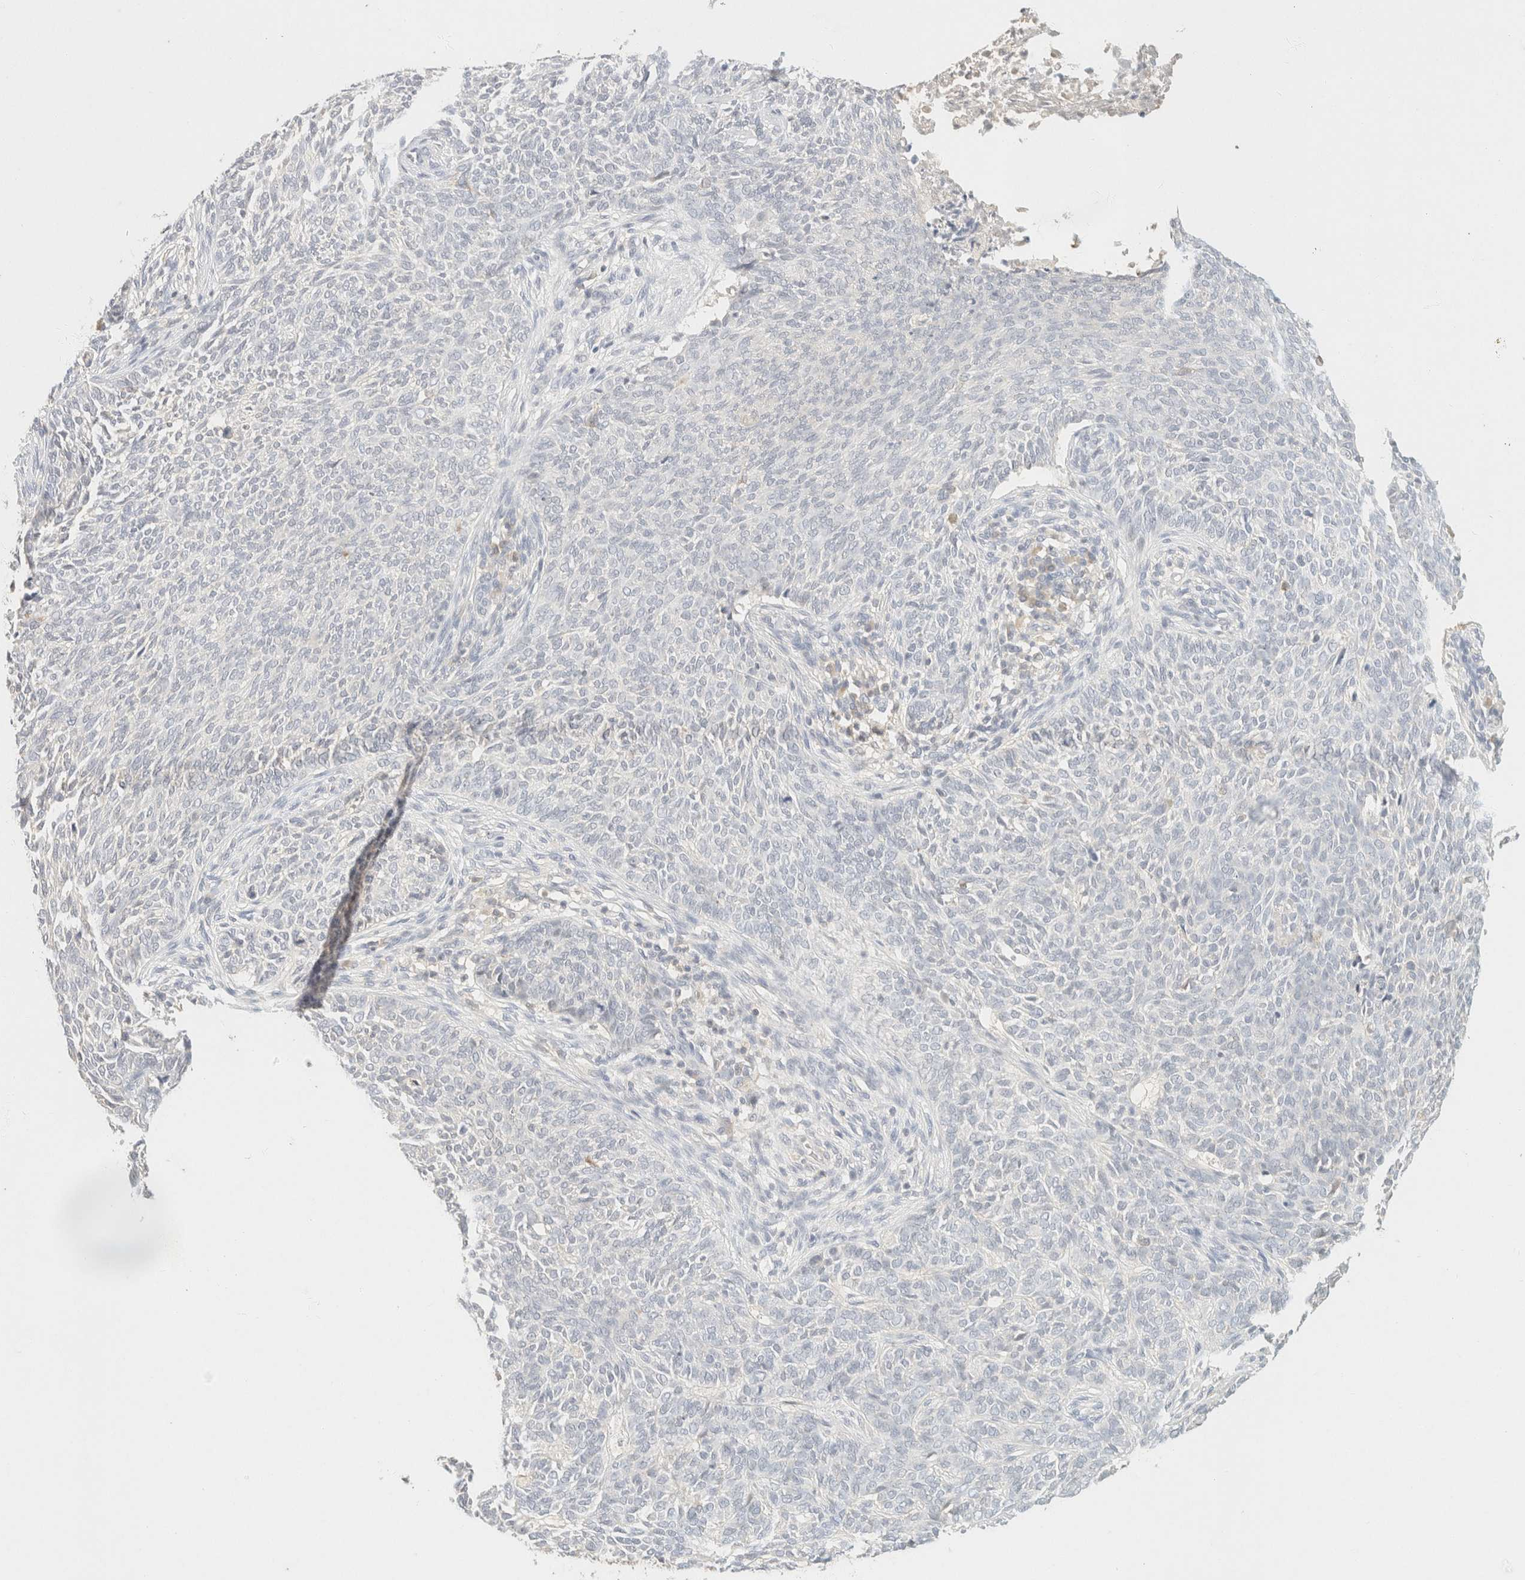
{"staining": {"intensity": "negative", "quantity": "none", "location": "none"}, "tissue": "skin cancer", "cell_type": "Tumor cells", "image_type": "cancer", "snomed": [{"axis": "morphology", "description": "Basal cell carcinoma"}, {"axis": "topography", "description": "Skin"}], "caption": "Tumor cells show no significant staining in basal cell carcinoma (skin).", "gene": "TIMD4", "patient": {"sex": "male", "age": 87}}